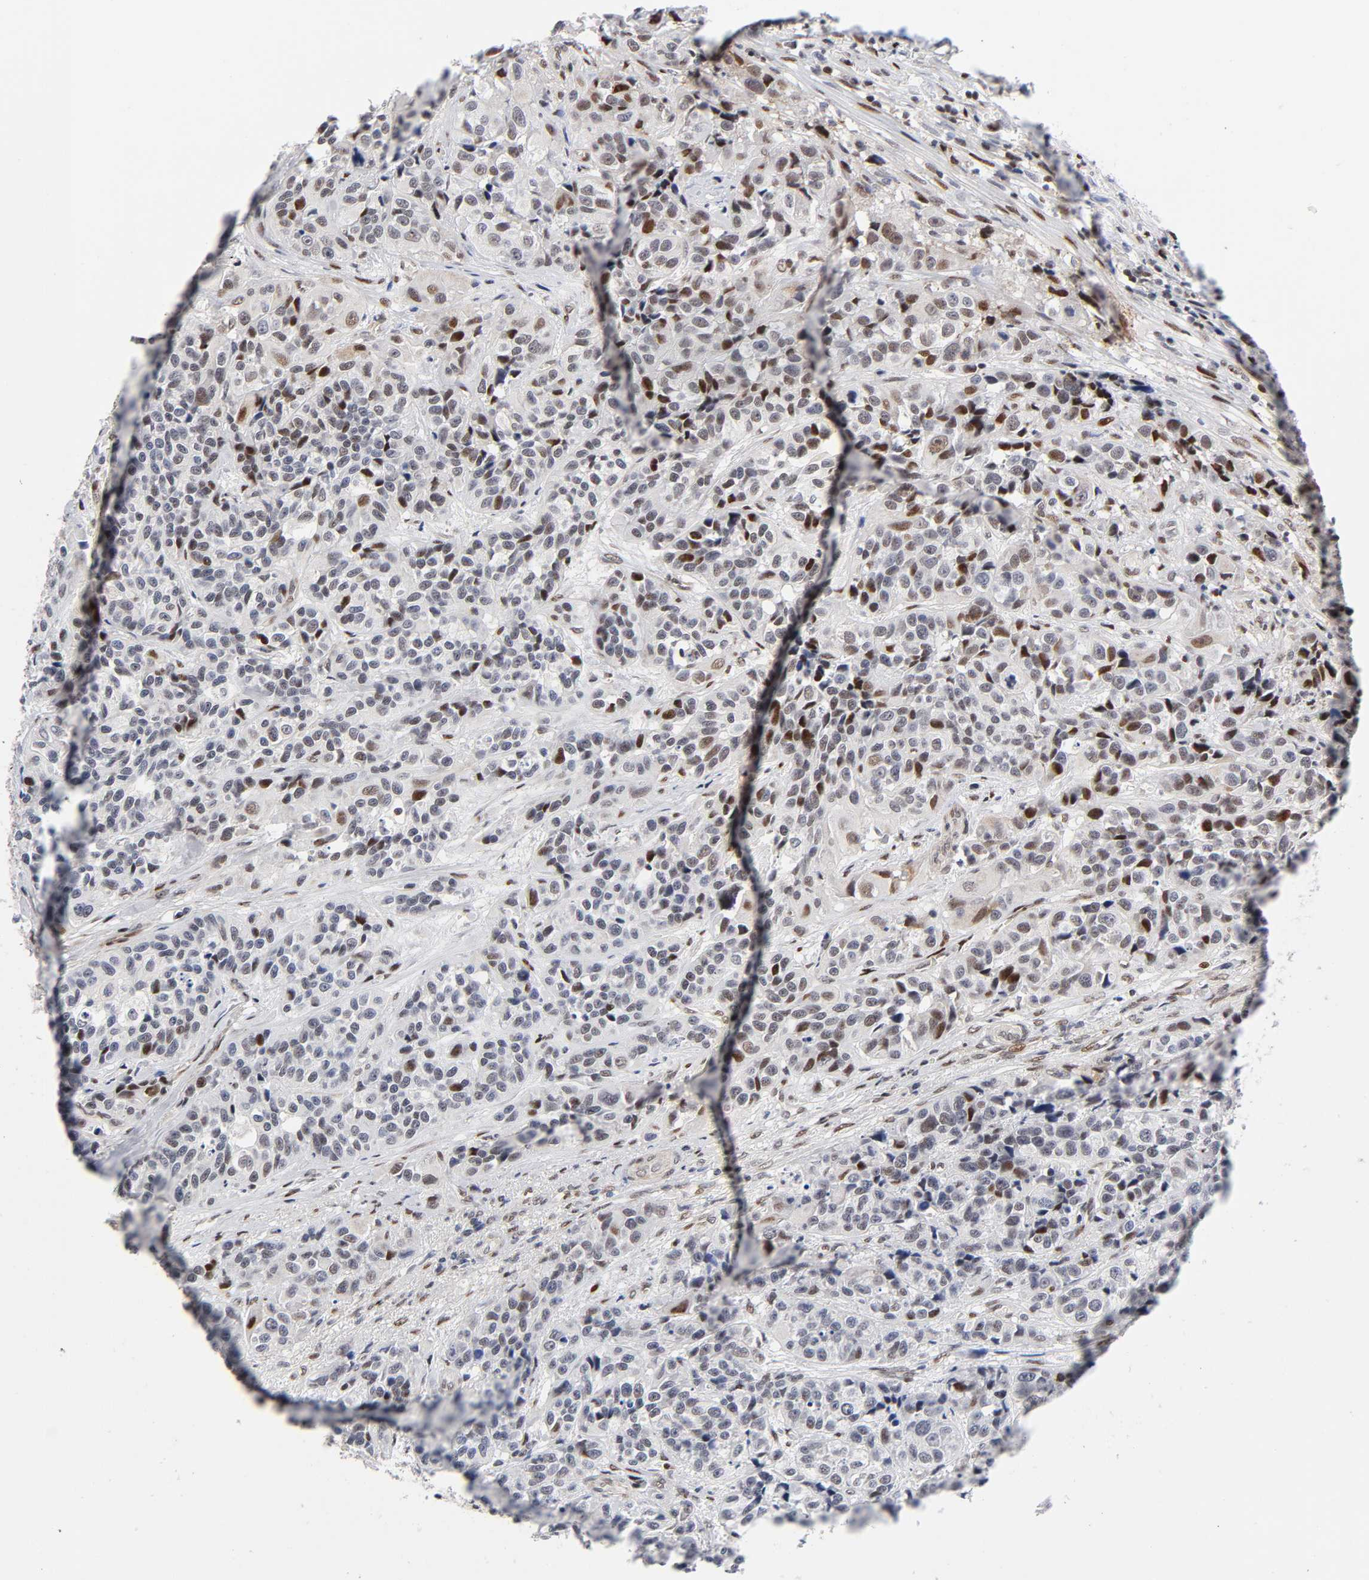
{"staining": {"intensity": "moderate", "quantity": "25%-75%", "location": "nuclear"}, "tissue": "urothelial cancer", "cell_type": "Tumor cells", "image_type": "cancer", "snomed": [{"axis": "morphology", "description": "Urothelial carcinoma, High grade"}, {"axis": "topography", "description": "Urinary bladder"}], "caption": "The photomicrograph shows staining of urothelial cancer, revealing moderate nuclear protein expression (brown color) within tumor cells. (IHC, brightfield microscopy, high magnification).", "gene": "STK38", "patient": {"sex": "female", "age": 81}}